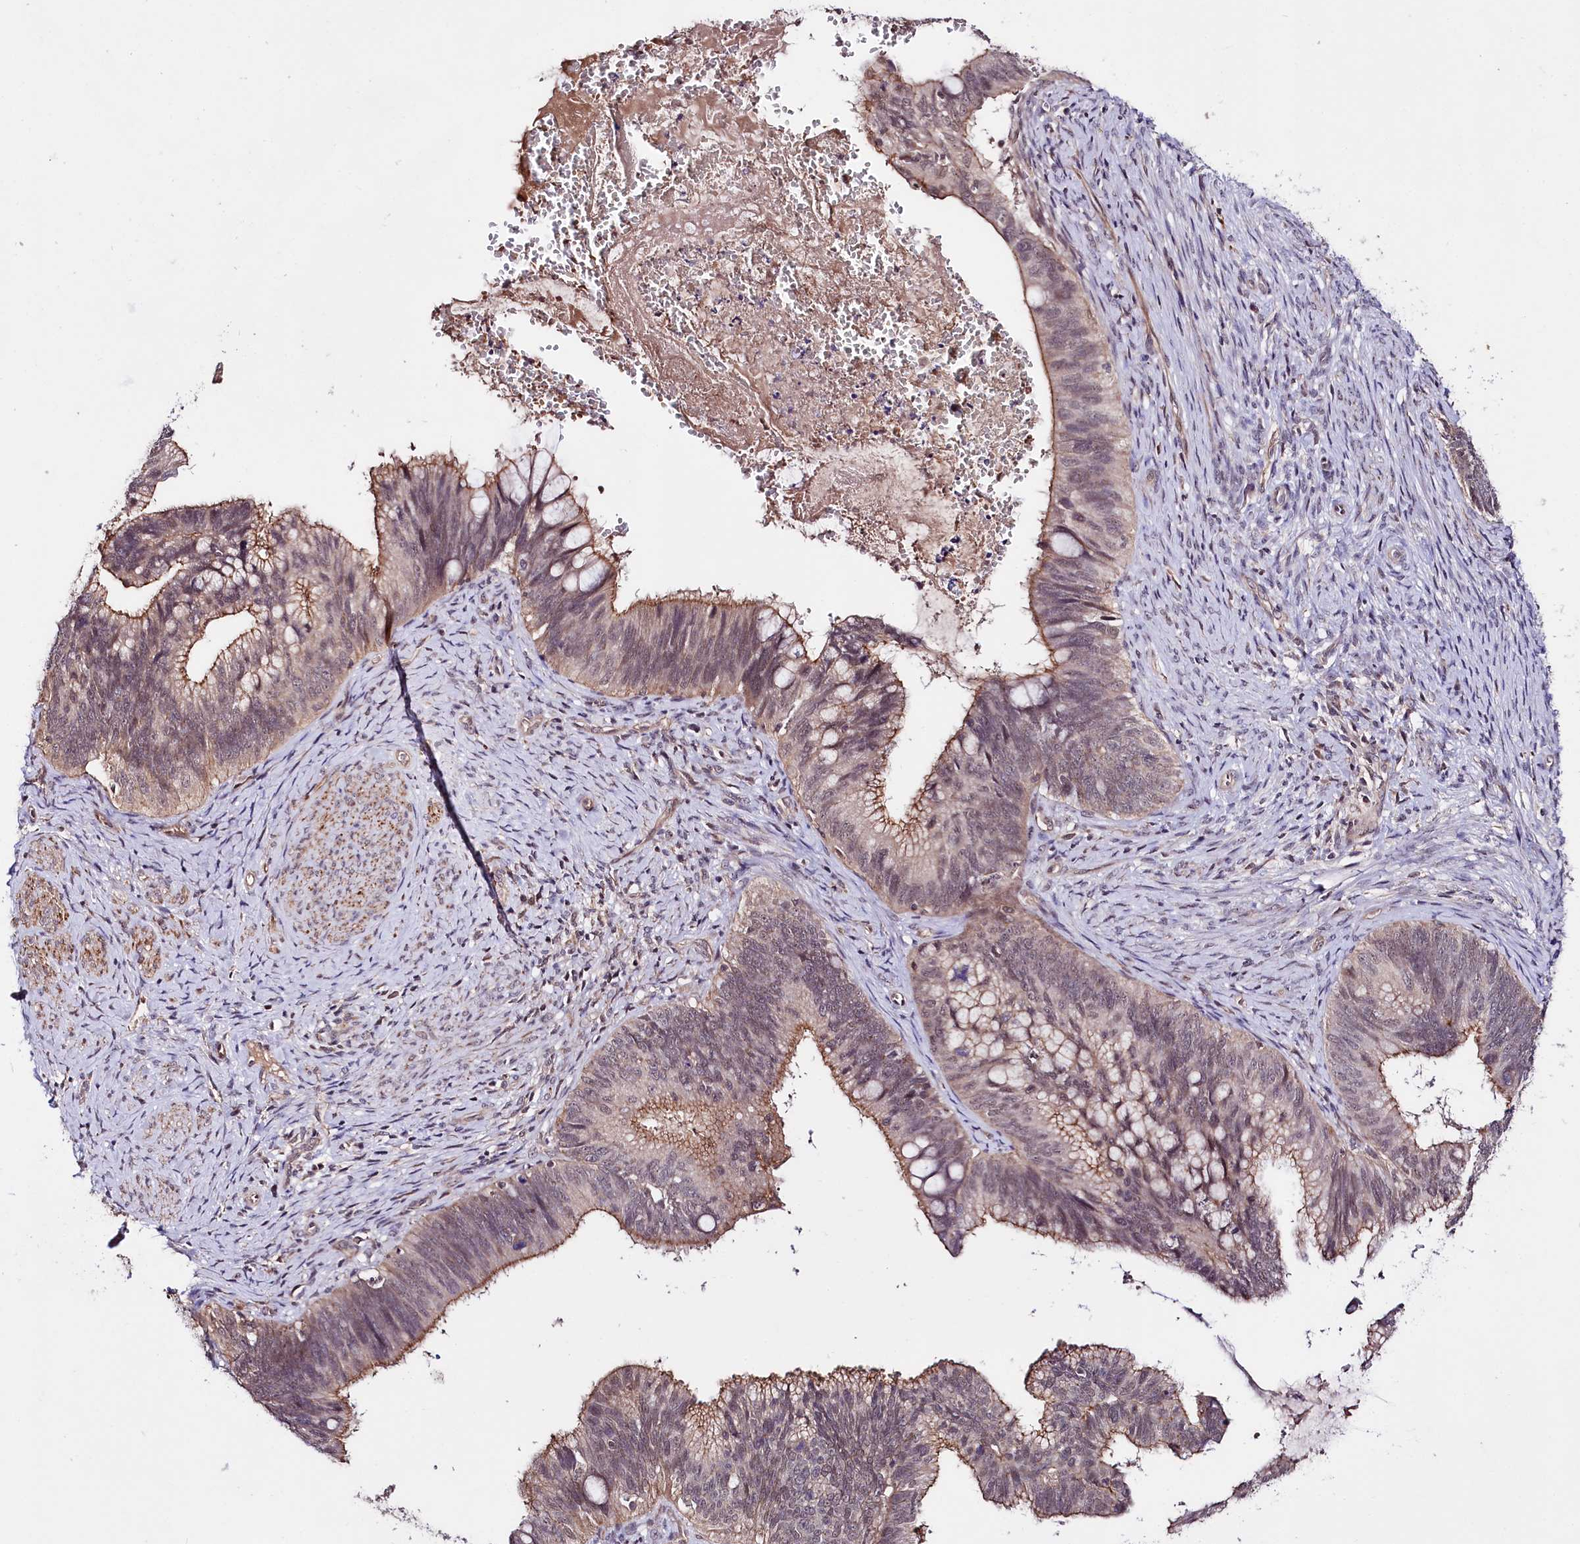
{"staining": {"intensity": "moderate", "quantity": ">75%", "location": "cytoplasmic/membranous"}, "tissue": "cervical cancer", "cell_type": "Tumor cells", "image_type": "cancer", "snomed": [{"axis": "morphology", "description": "Adenocarcinoma, NOS"}, {"axis": "topography", "description": "Cervix"}], "caption": "Cervical adenocarcinoma tissue shows moderate cytoplasmic/membranous expression in about >75% of tumor cells", "gene": "TAFAZZIN", "patient": {"sex": "female", "age": 42}}